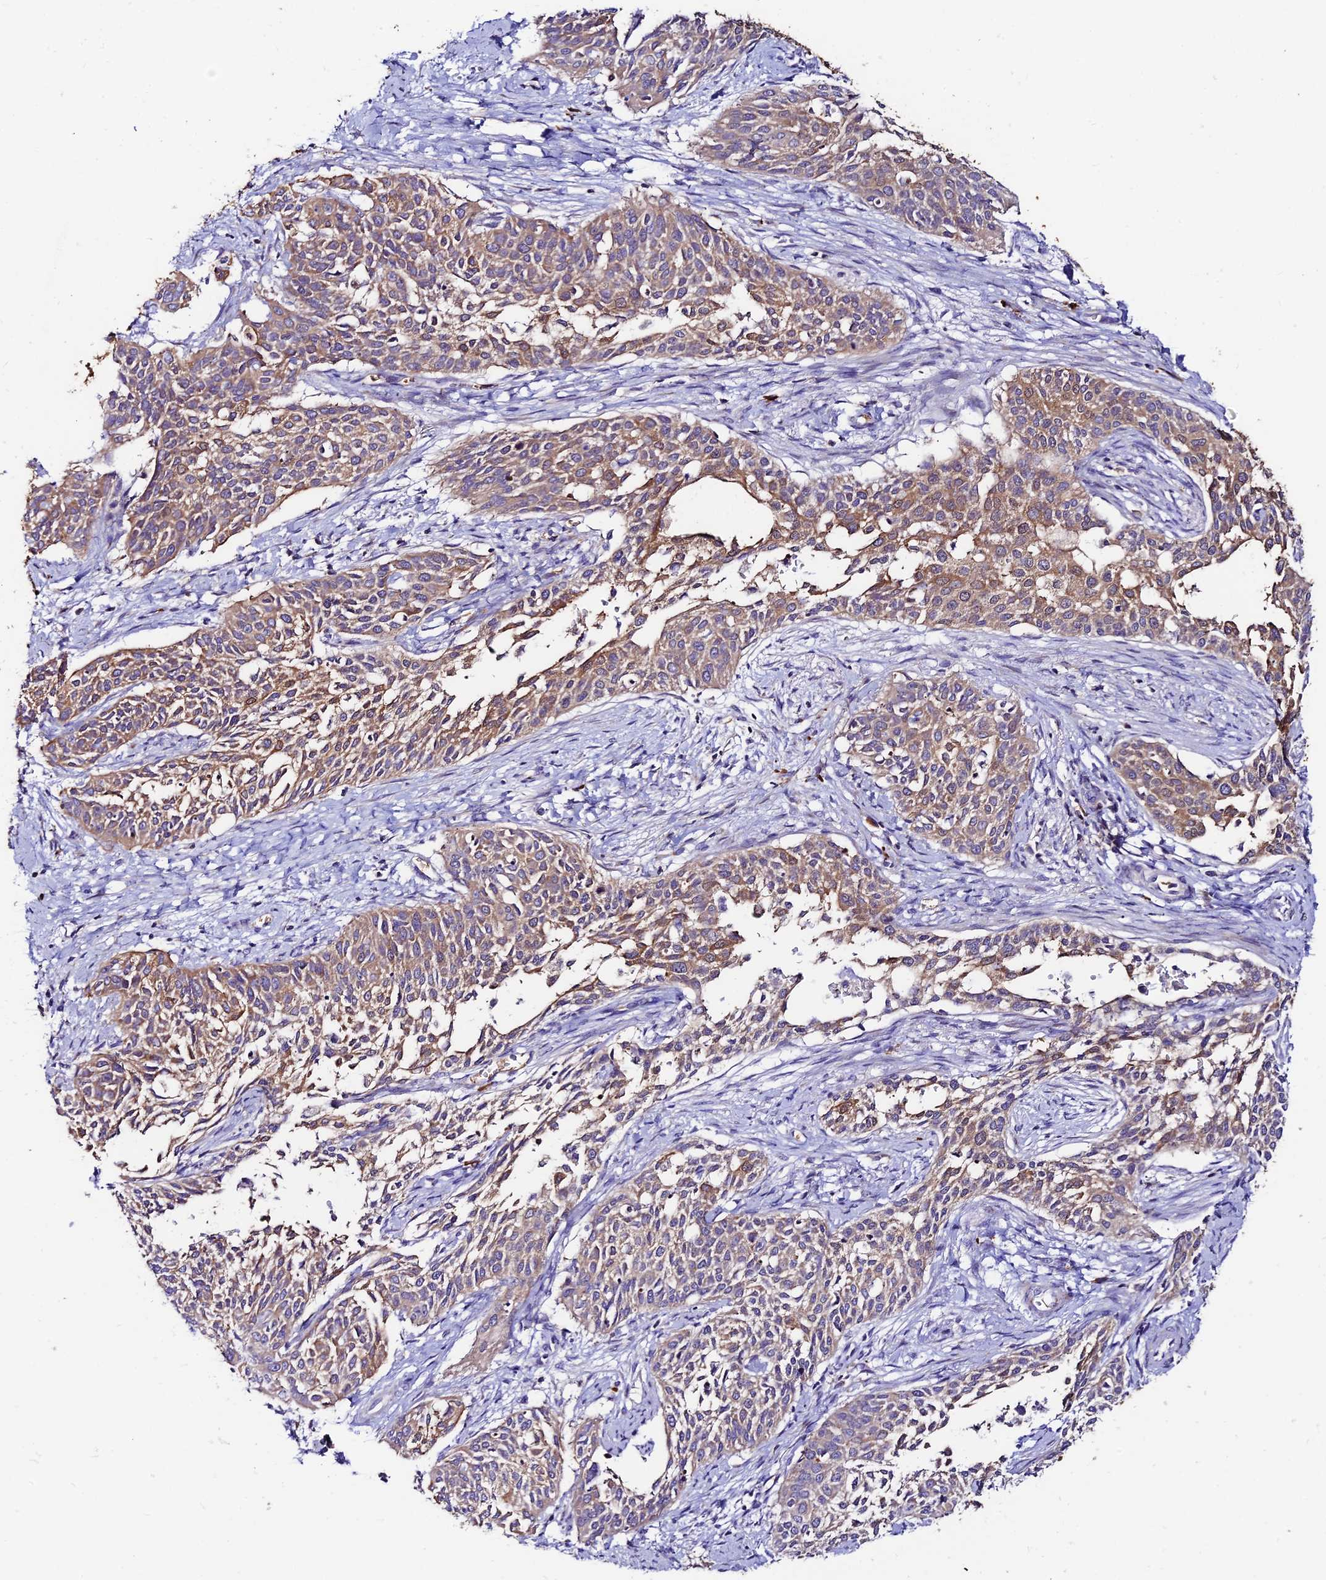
{"staining": {"intensity": "moderate", "quantity": "25%-75%", "location": "cytoplasmic/membranous"}, "tissue": "cervical cancer", "cell_type": "Tumor cells", "image_type": "cancer", "snomed": [{"axis": "morphology", "description": "Squamous cell carcinoma, NOS"}, {"axis": "topography", "description": "Cervix"}], "caption": "Cervical cancer stained with a protein marker displays moderate staining in tumor cells.", "gene": "DENND2D", "patient": {"sex": "female", "age": 44}}